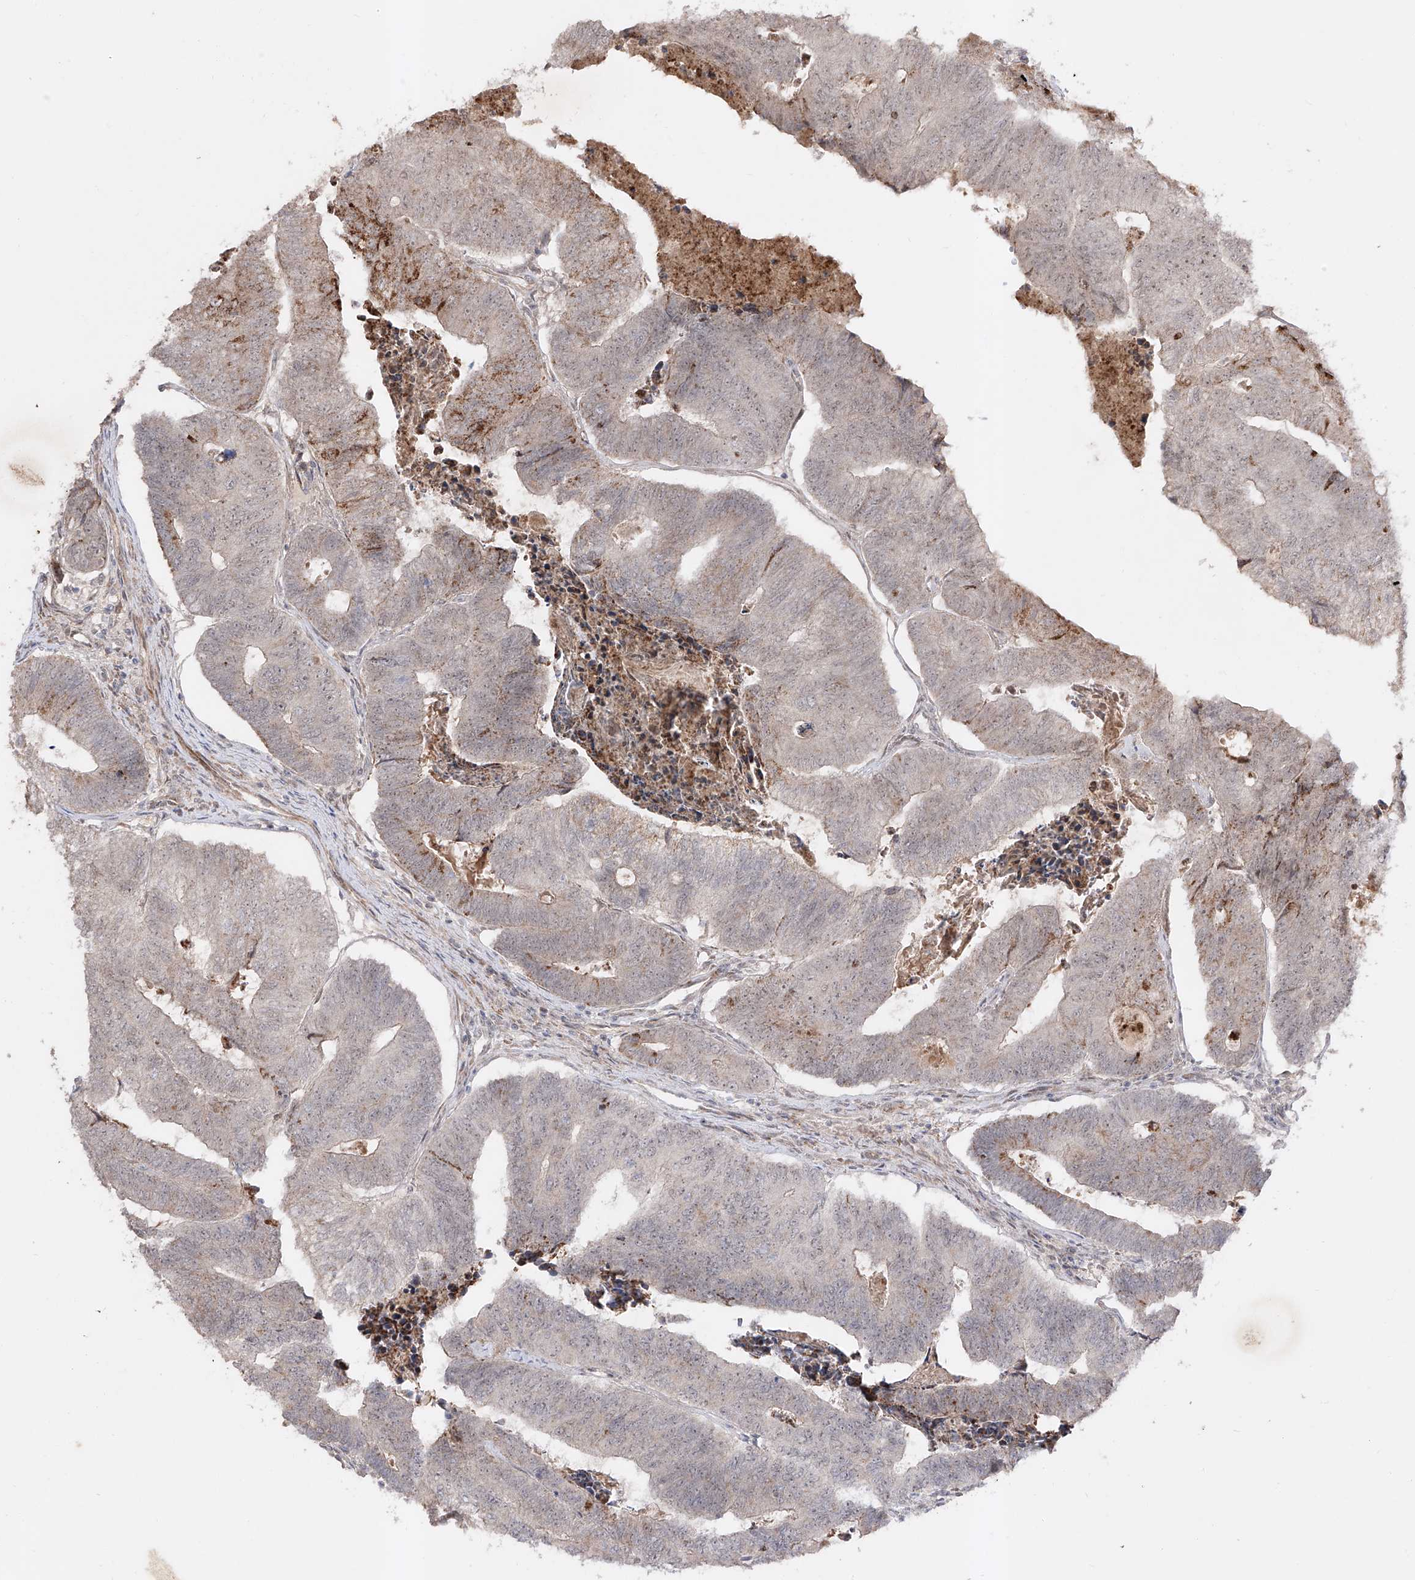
{"staining": {"intensity": "moderate", "quantity": "<25%", "location": "cytoplasmic/membranous"}, "tissue": "colorectal cancer", "cell_type": "Tumor cells", "image_type": "cancer", "snomed": [{"axis": "morphology", "description": "Adenocarcinoma, NOS"}, {"axis": "topography", "description": "Colon"}], "caption": "Immunohistochemical staining of human colorectal cancer displays low levels of moderate cytoplasmic/membranous protein staining in about <25% of tumor cells.", "gene": "KDM1B", "patient": {"sex": "female", "age": 67}}